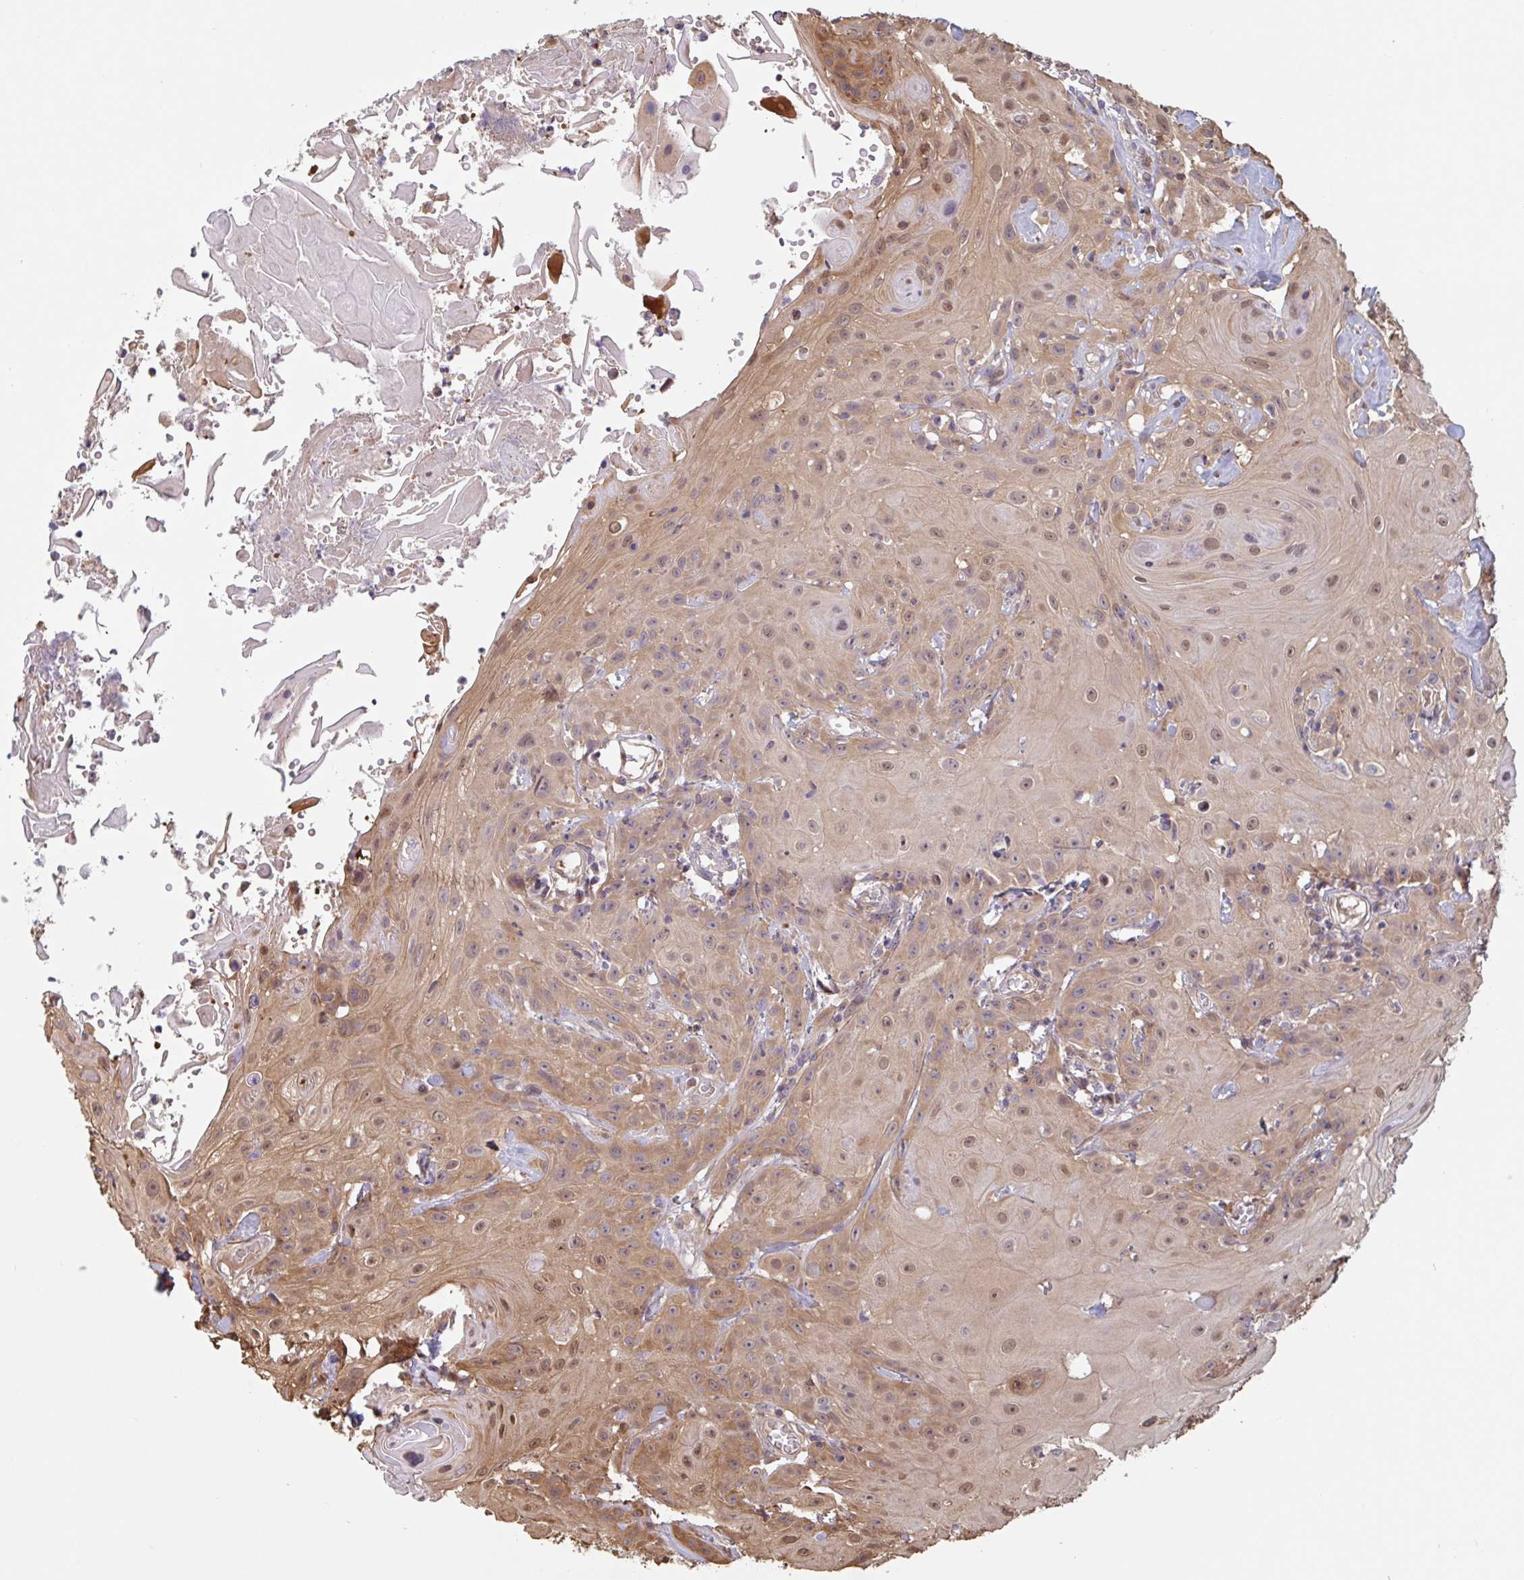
{"staining": {"intensity": "moderate", "quantity": ">75%", "location": "cytoplasmic/membranous,nuclear"}, "tissue": "head and neck cancer", "cell_type": "Tumor cells", "image_type": "cancer", "snomed": [{"axis": "morphology", "description": "Squamous cell carcinoma, NOS"}, {"axis": "topography", "description": "Skin"}, {"axis": "topography", "description": "Head-Neck"}], "caption": "Immunohistochemical staining of human head and neck squamous cell carcinoma demonstrates medium levels of moderate cytoplasmic/membranous and nuclear protein positivity in about >75% of tumor cells.", "gene": "OTOP2", "patient": {"sex": "male", "age": 80}}